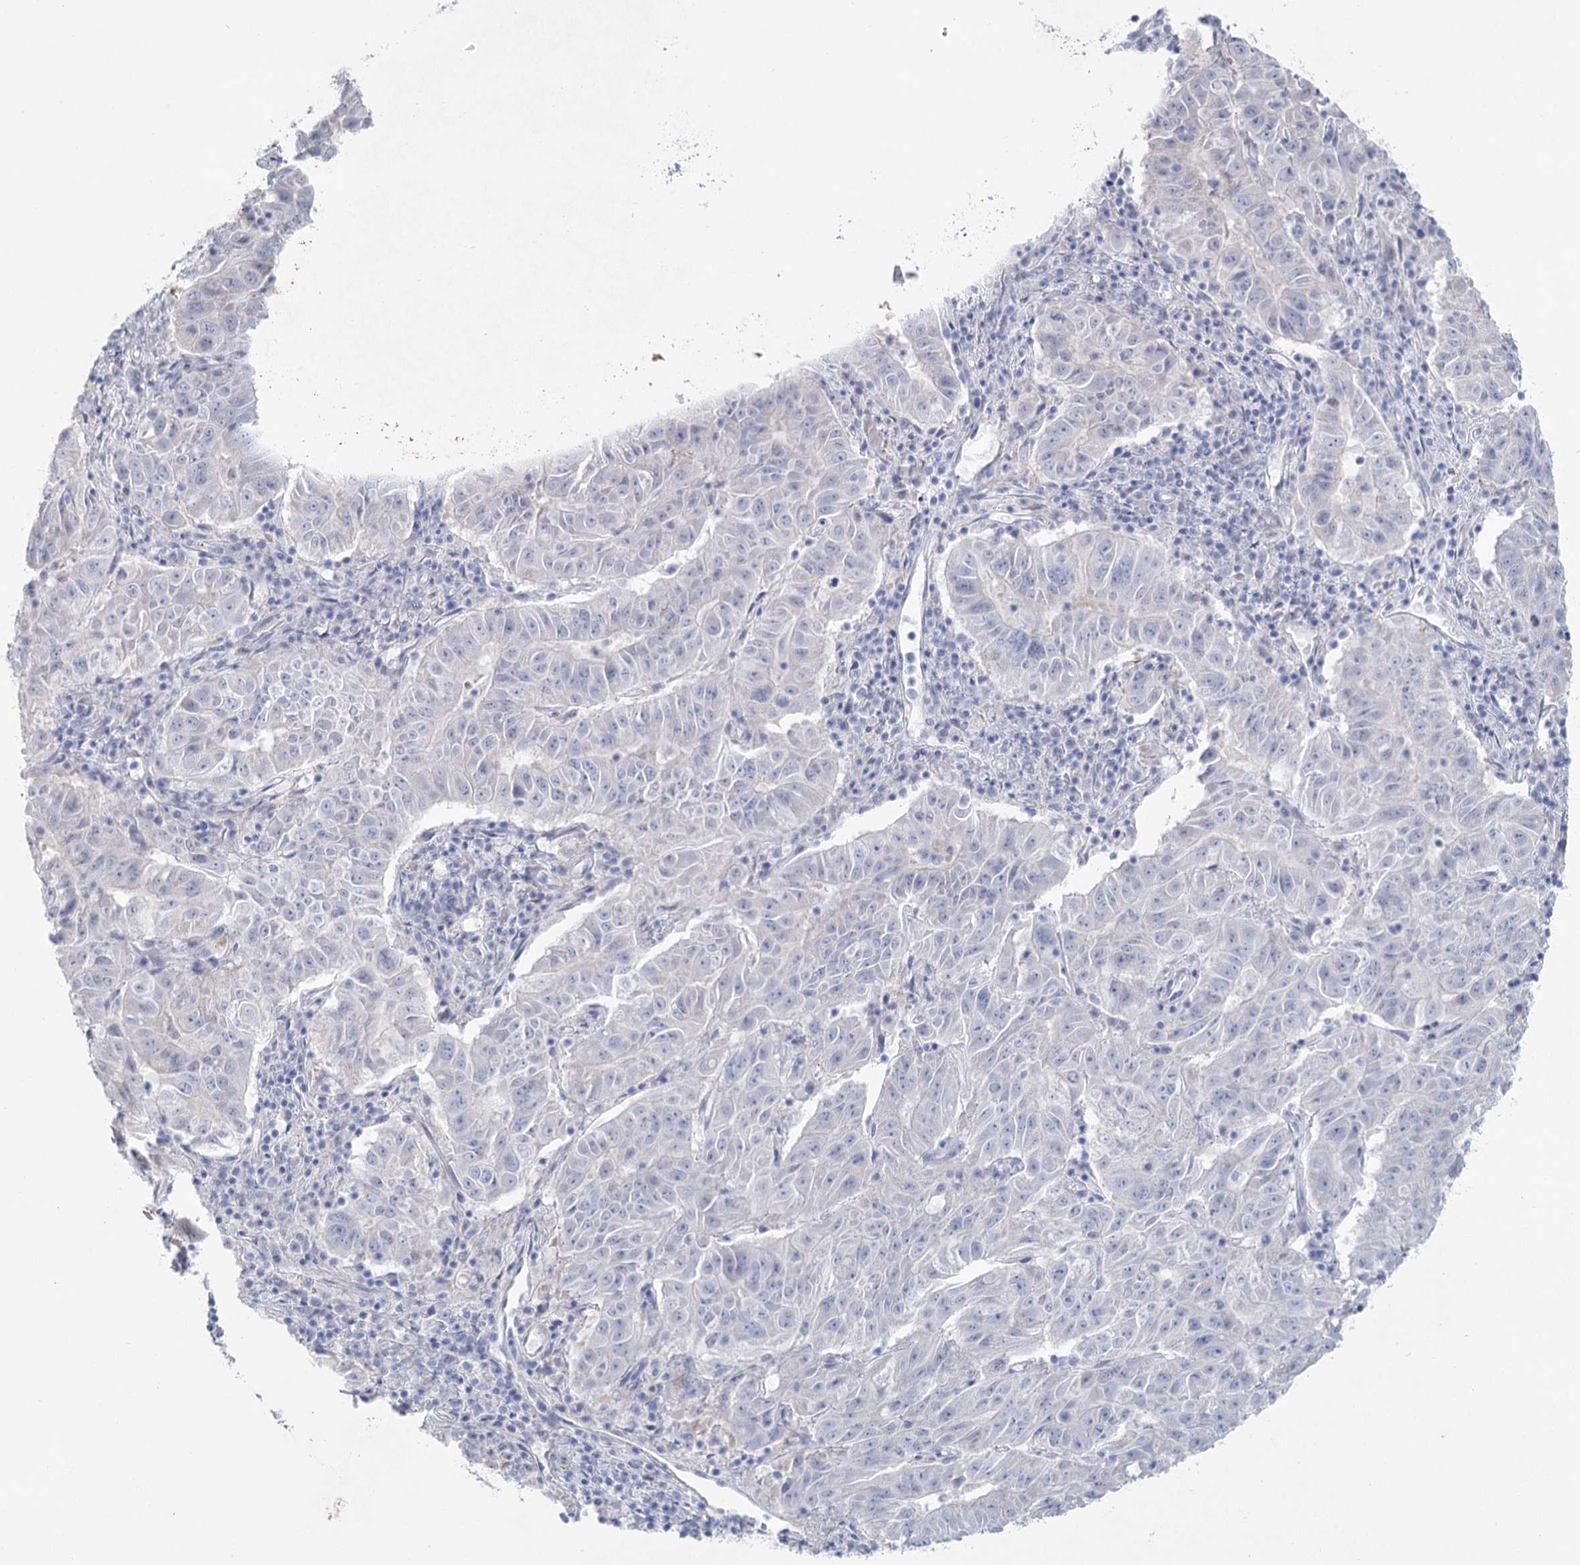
{"staining": {"intensity": "negative", "quantity": "none", "location": "none"}, "tissue": "pancreatic cancer", "cell_type": "Tumor cells", "image_type": "cancer", "snomed": [{"axis": "morphology", "description": "Adenocarcinoma, NOS"}, {"axis": "topography", "description": "Pancreas"}], "caption": "Immunohistochemical staining of pancreatic adenocarcinoma displays no significant staining in tumor cells.", "gene": "CCDC88A", "patient": {"sex": "male", "age": 63}}